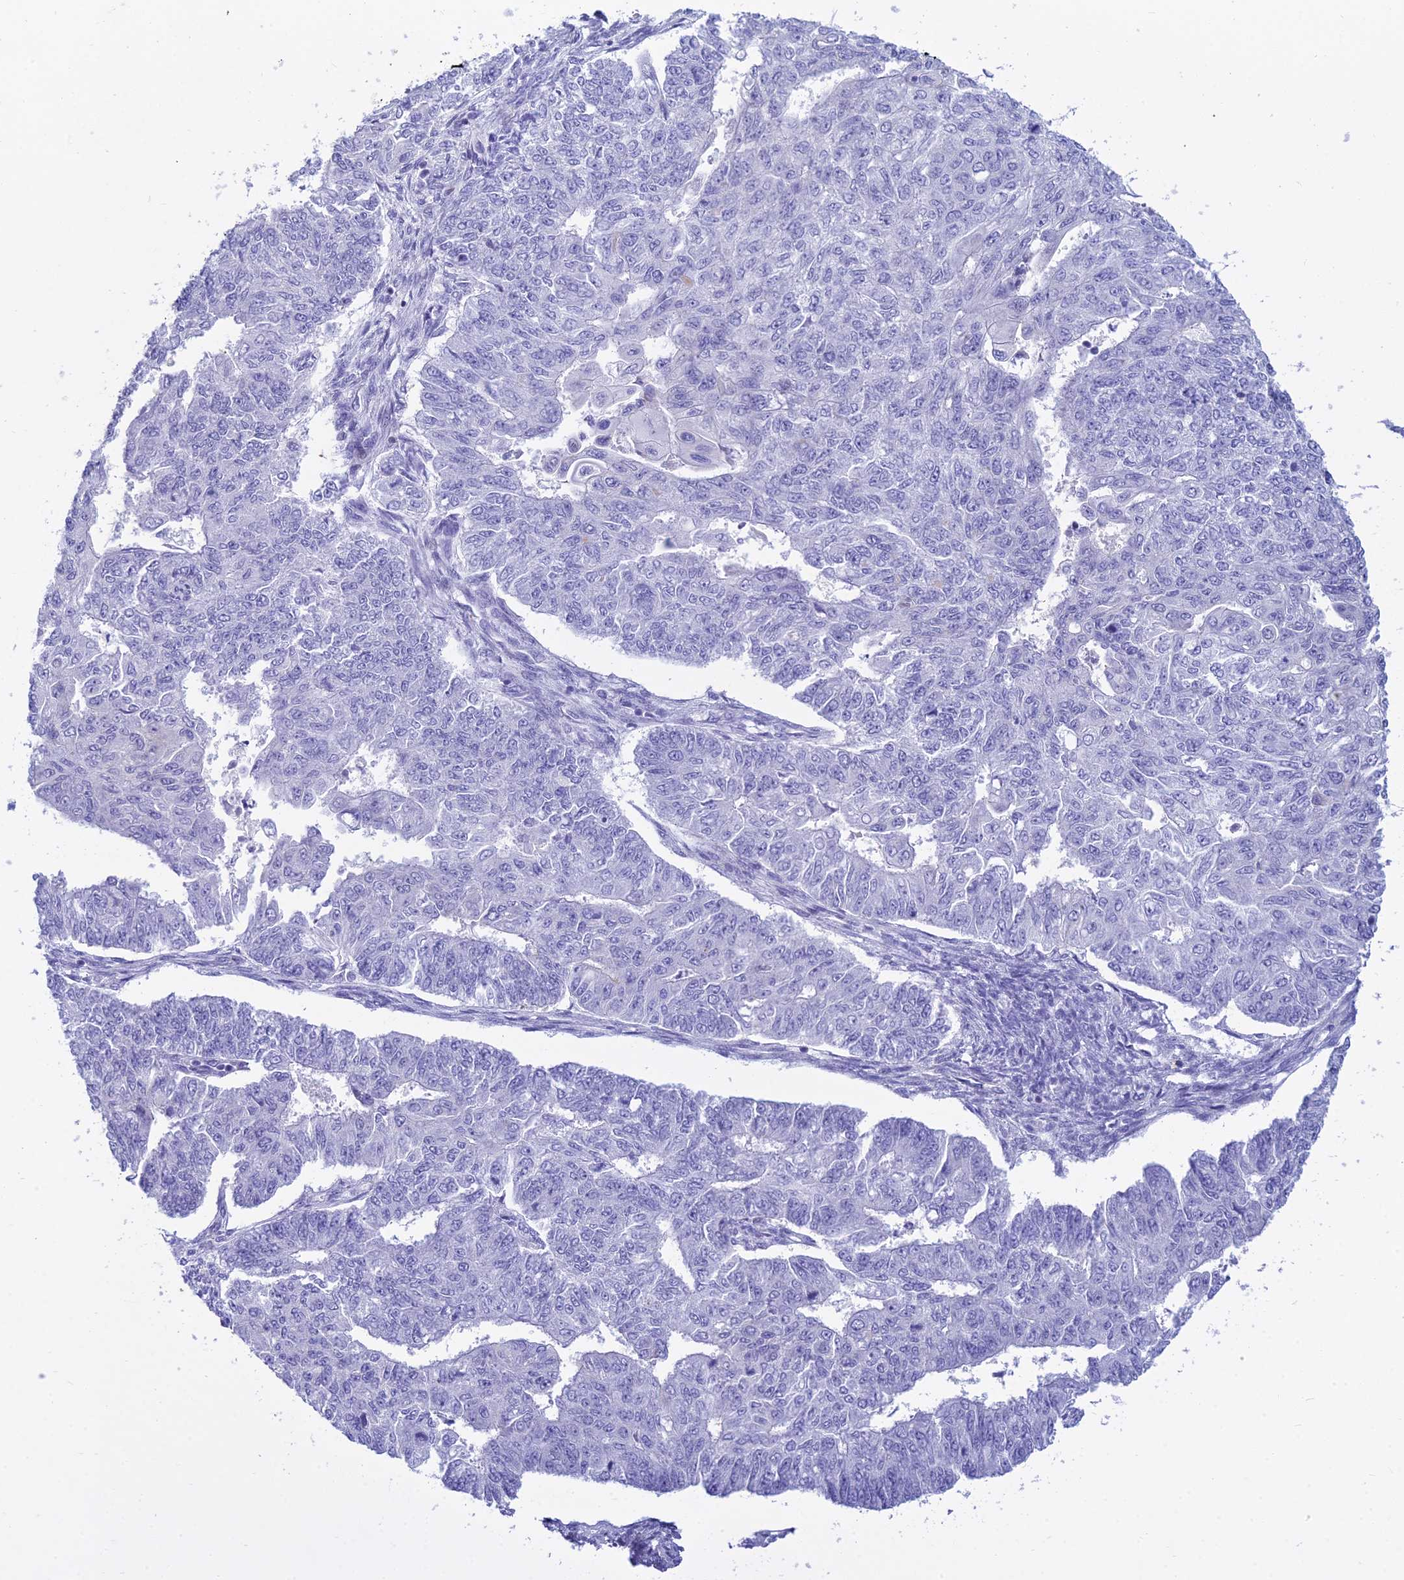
{"staining": {"intensity": "negative", "quantity": "none", "location": "none"}, "tissue": "endometrial cancer", "cell_type": "Tumor cells", "image_type": "cancer", "snomed": [{"axis": "morphology", "description": "Adenocarcinoma, NOS"}, {"axis": "topography", "description": "Endometrium"}], "caption": "Protein analysis of endometrial cancer (adenocarcinoma) shows no significant expression in tumor cells.", "gene": "ZMIZ1", "patient": {"sex": "female", "age": 32}}